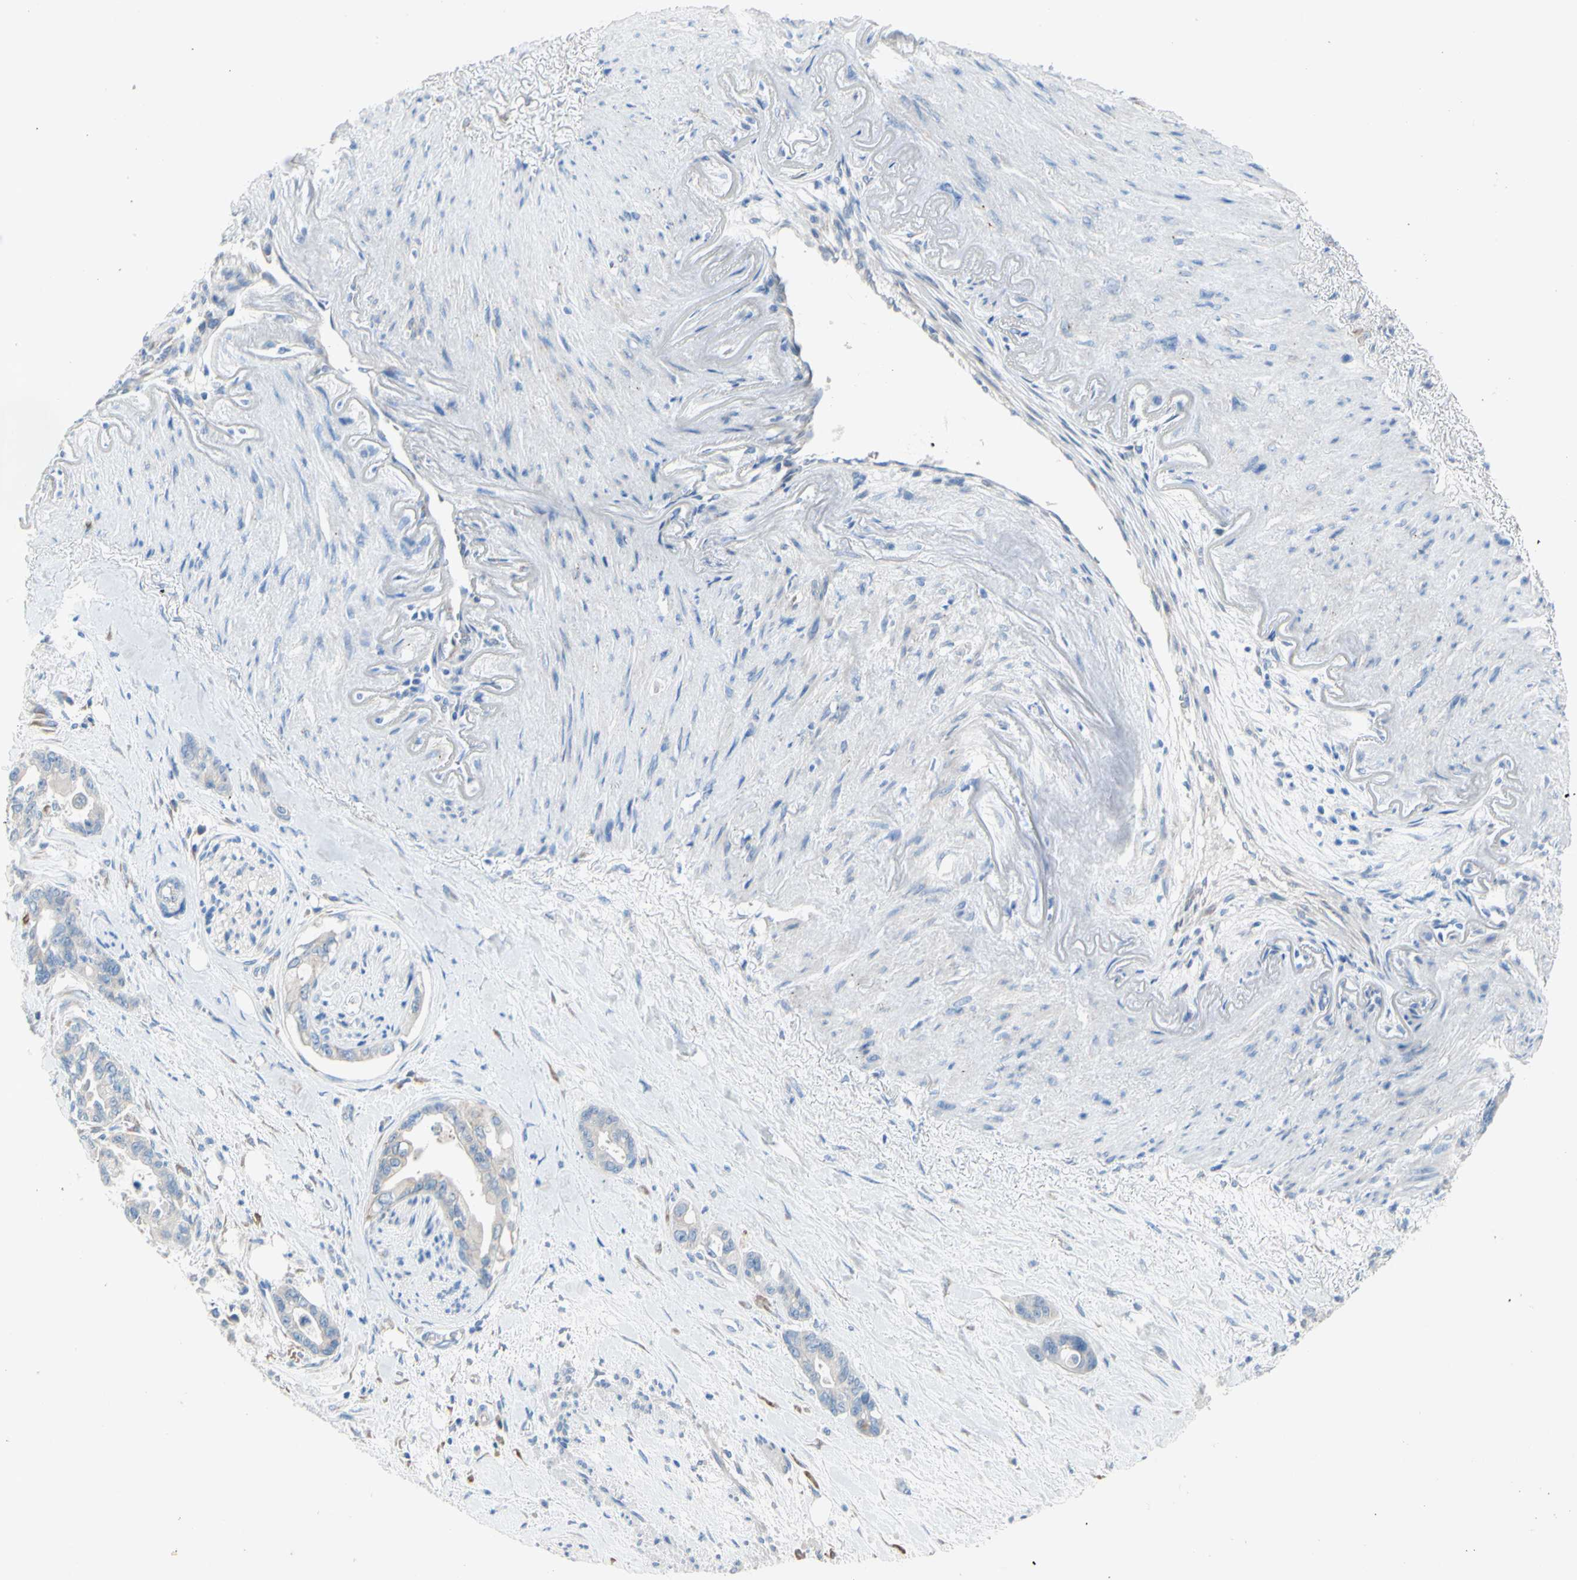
{"staining": {"intensity": "negative", "quantity": "none", "location": "none"}, "tissue": "pancreatic cancer", "cell_type": "Tumor cells", "image_type": "cancer", "snomed": [{"axis": "morphology", "description": "Adenocarcinoma, NOS"}, {"axis": "topography", "description": "Pancreas"}], "caption": "The histopathology image reveals no significant staining in tumor cells of adenocarcinoma (pancreatic).", "gene": "TMIGD2", "patient": {"sex": "male", "age": 70}}